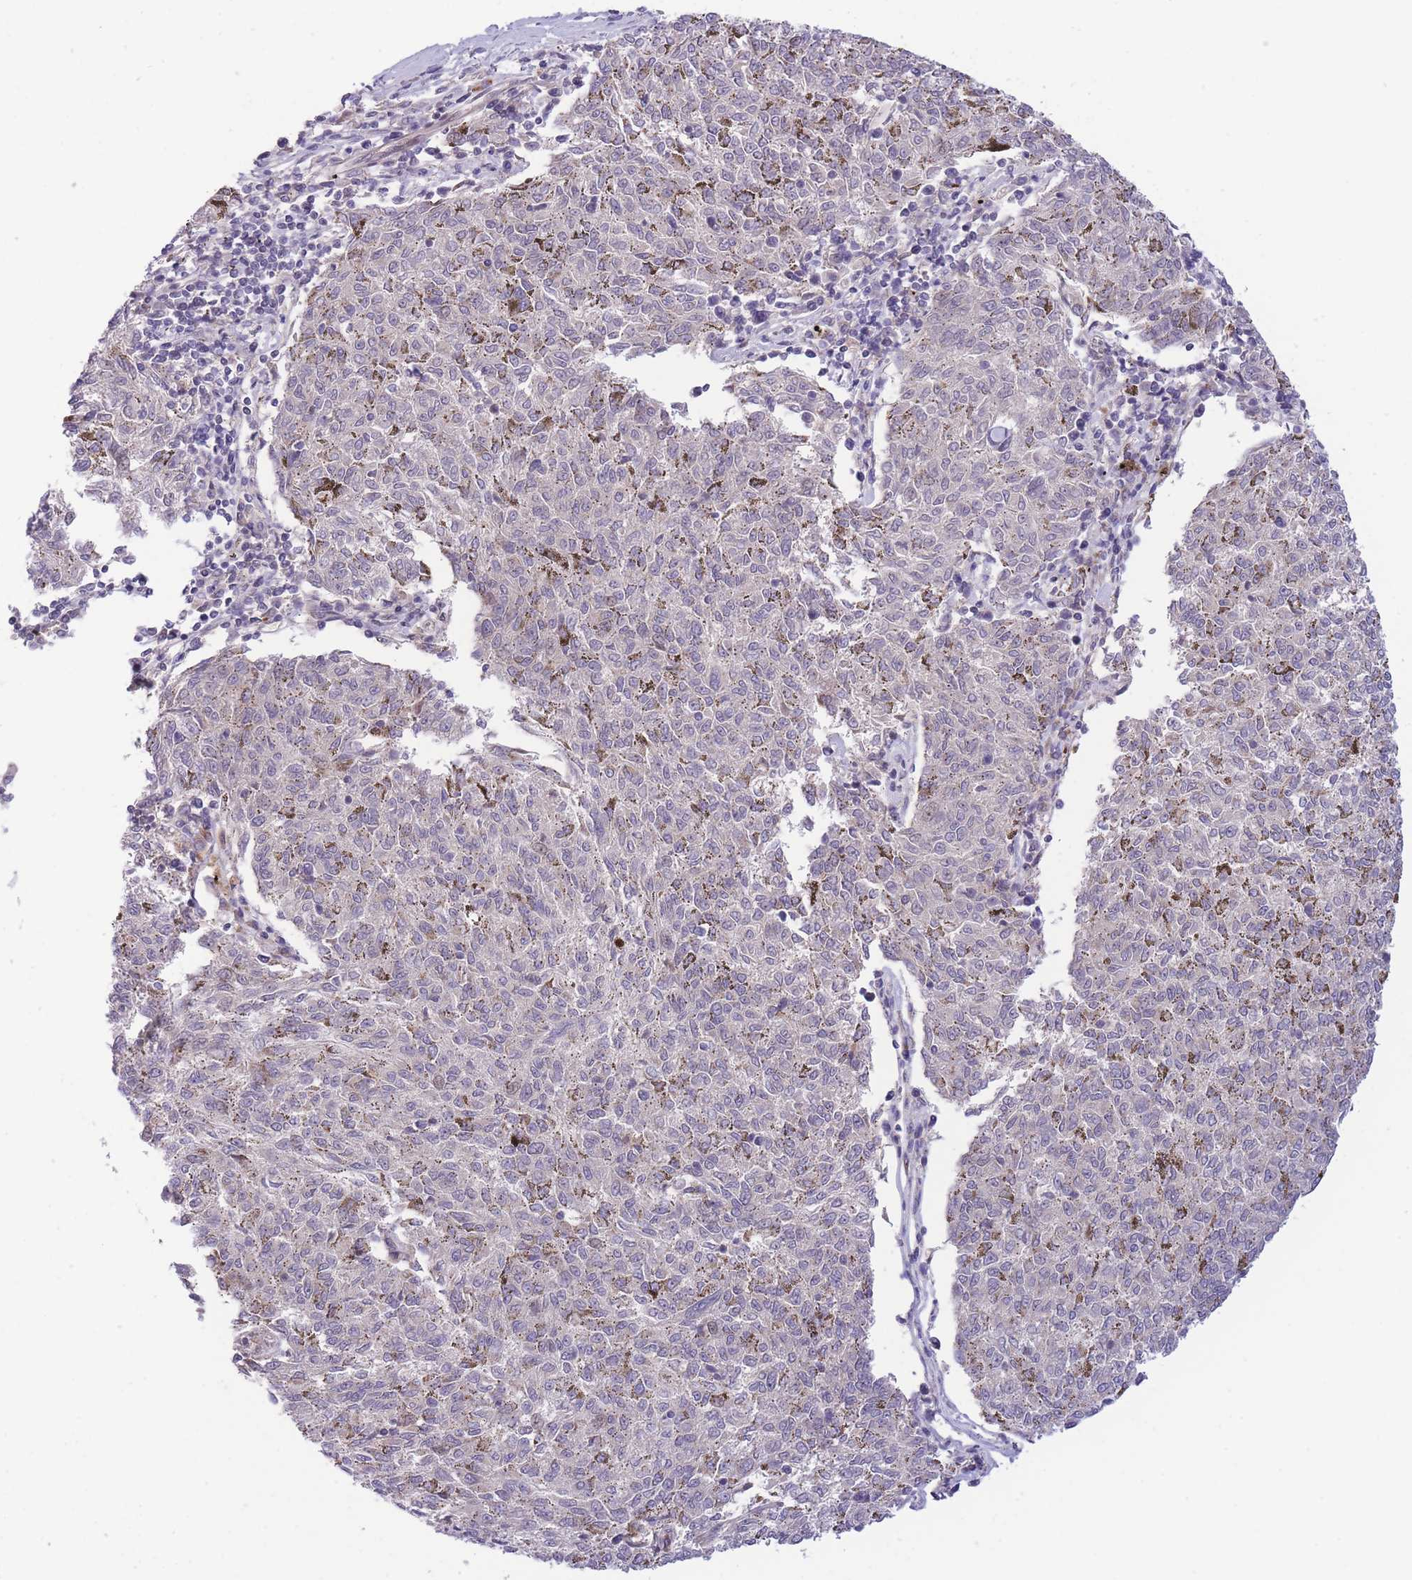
{"staining": {"intensity": "weak", "quantity": "<25%", "location": "nuclear"}, "tissue": "melanoma", "cell_type": "Tumor cells", "image_type": "cancer", "snomed": [{"axis": "morphology", "description": "Malignant melanoma, NOS"}, {"axis": "topography", "description": "Skin"}], "caption": "Human malignant melanoma stained for a protein using immunohistochemistry (IHC) displays no positivity in tumor cells.", "gene": "CDC25B", "patient": {"sex": "female", "age": 72}}